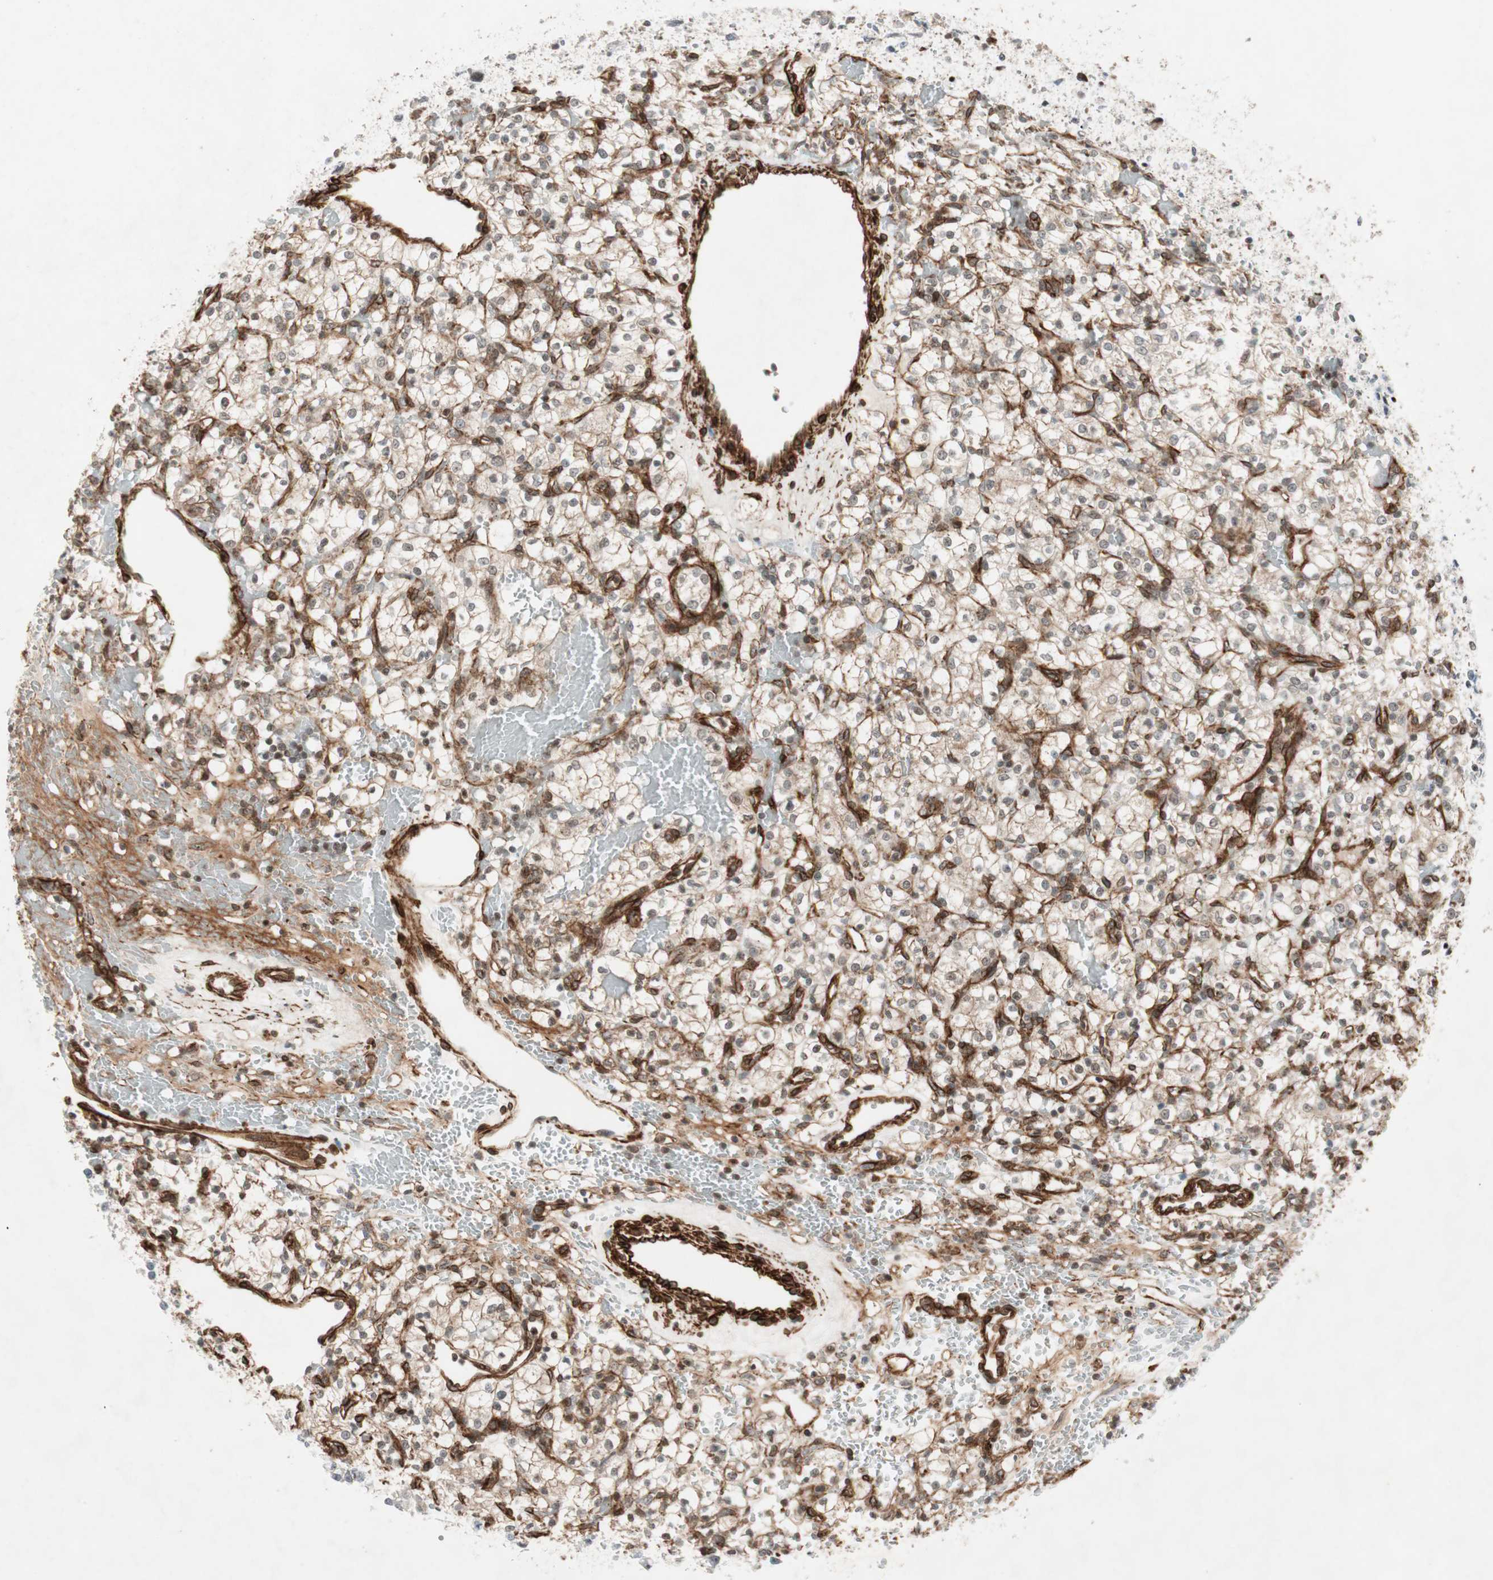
{"staining": {"intensity": "negative", "quantity": "none", "location": "none"}, "tissue": "renal cancer", "cell_type": "Tumor cells", "image_type": "cancer", "snomed": [{"axis": "morphology", "description": "Adenocarcinoma, NOS"}, {"axis": "topography", "description": "Kidney"}], "caption": "Renal adenocarcinoma was stained to show a protein in brown. There is no significant expression in tumor cells.", "gene": "CDK19", "patient": {"sex": "female", "age": 60}}